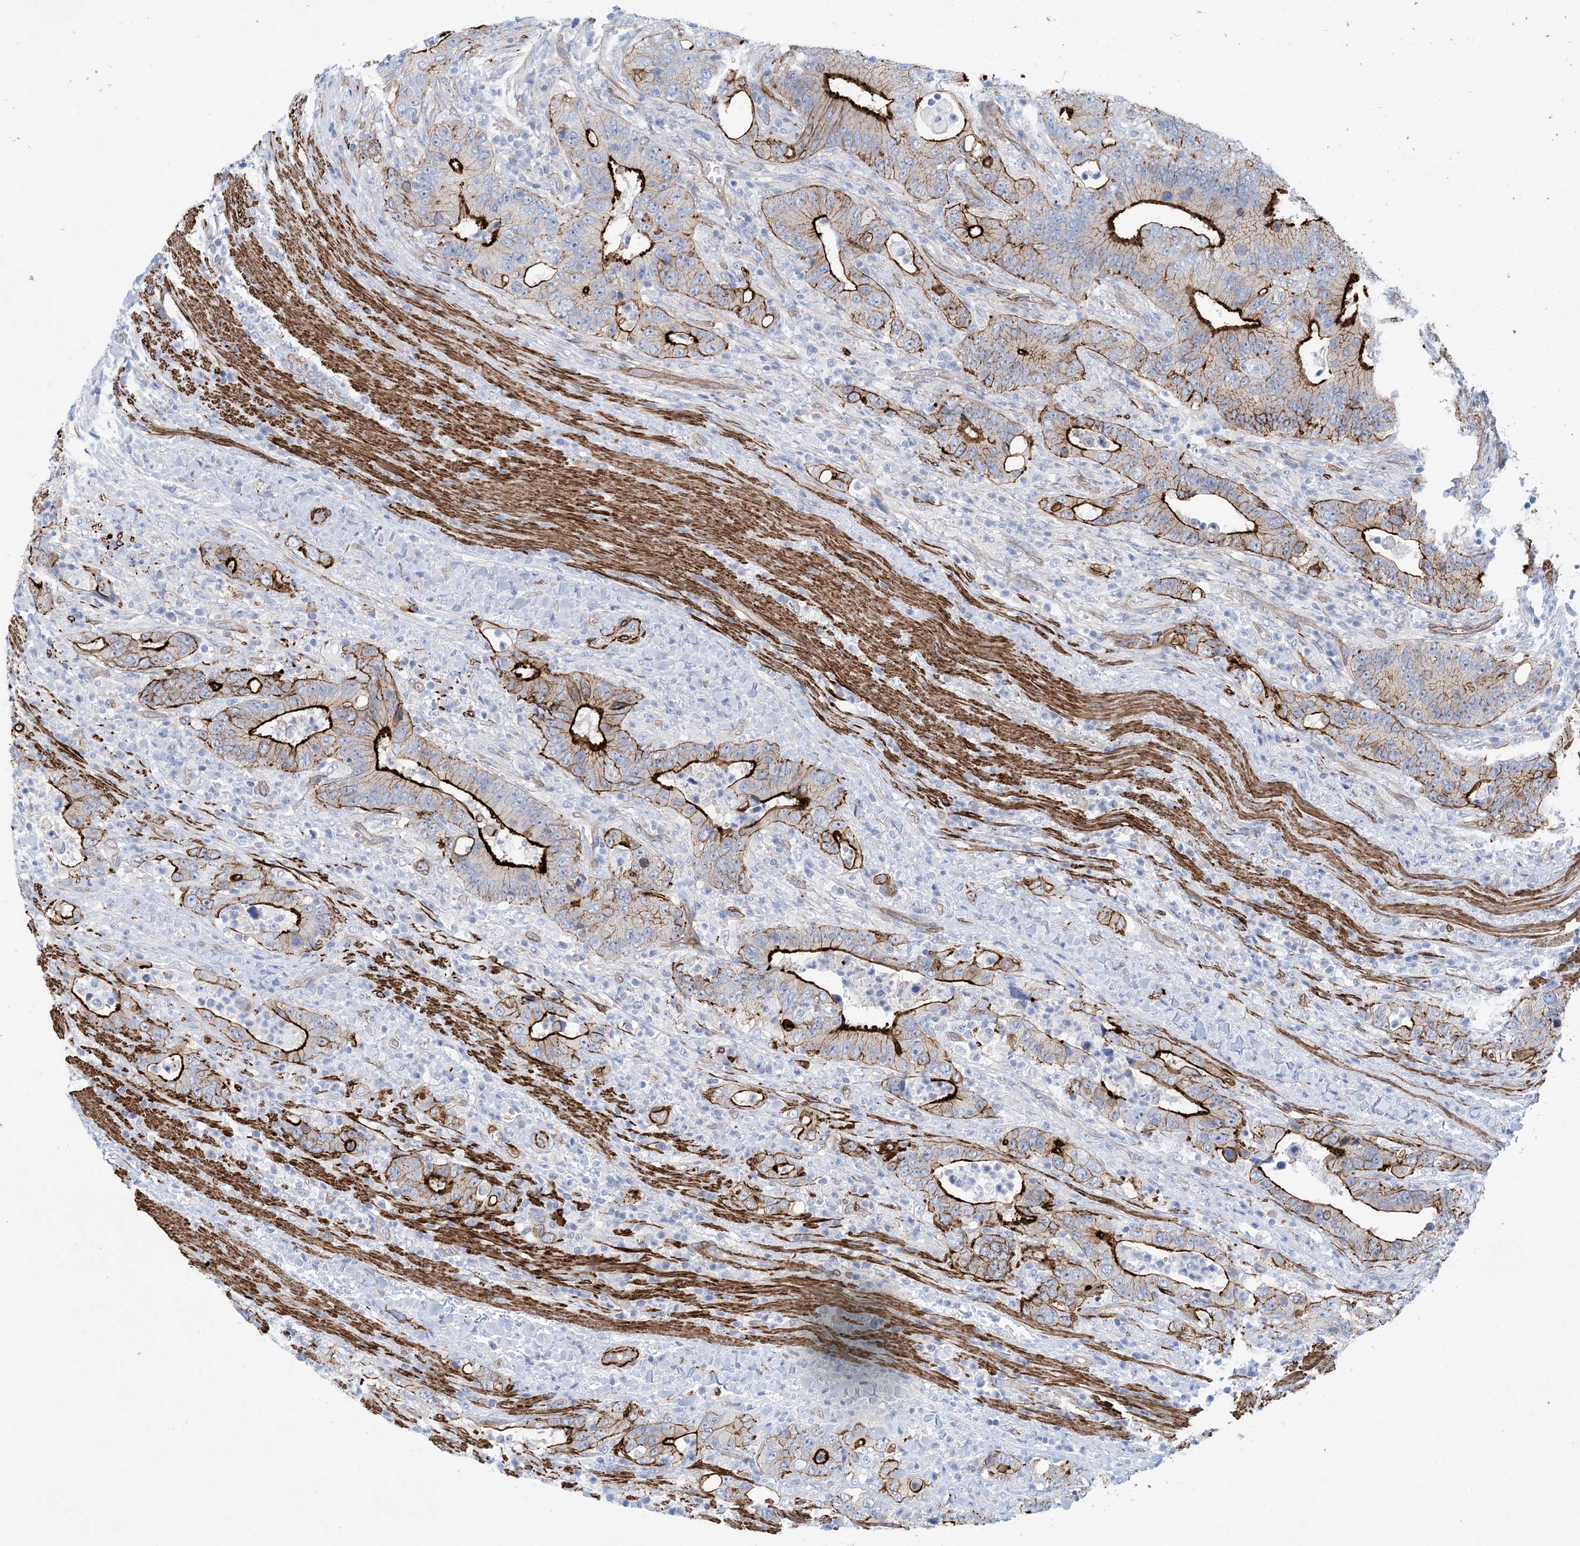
{"staining": {"intensity": "strong", "quantity": "25%-75%", "location": "cytoplasmic/membranous"}, "tissue": "colorectal cancer", "cell_type": "Tumor cells", "image_type": "cancer", "snomed": [{"axis": "morphology", "description": "Adenocarcinoma, NOS"}, {"axis": "topography", "description": "Colon"}], "caption": "Colorectal adenocarcinoma tissue reveals strong cytoplasmic/membranous expression in approximately 25%-75% of tumor cells", "gene": "SHANK1", "patient": {"sex": "female", "age": 75}}